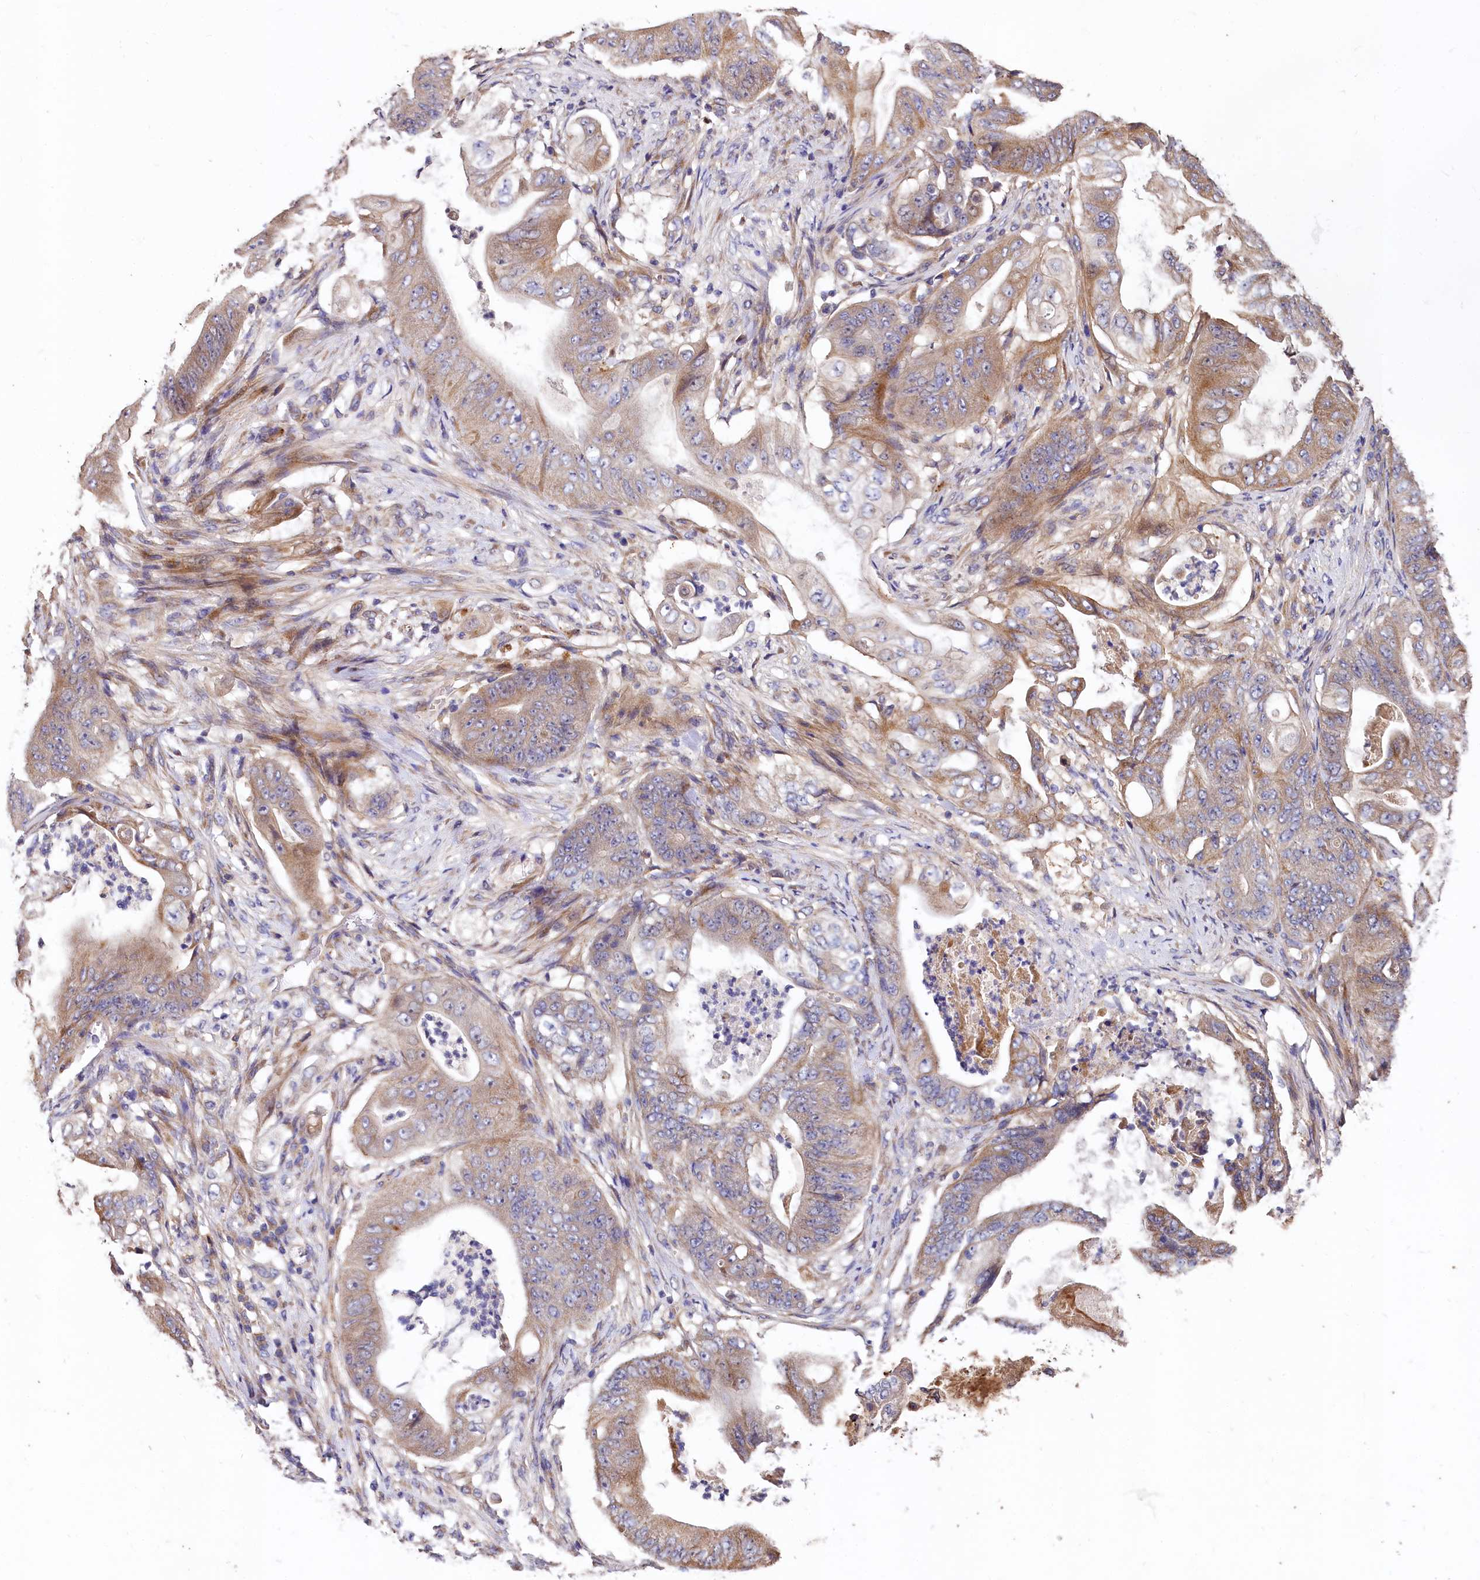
{"staining": {"intensity": "moderate", "quantity": ">75%", "location": "cytoplasmic/membranous"}, "tissue": "stomach cancer", "cell_type": "Tumor cells", "image_type": "cancer", "snomed": [{"axis": "morphology", "description": "Adenocarcinoma, NOS"}, {"axis": "topography", "description": "Stomach"}], "caption": "High-magnification brightfield microscopy of stomach cancer (adenocarcinoma) stained with DAB (3,3'-diaminobenzidine) (brown) and counterstained with hematoxylin (blue). tumor cells exhibit moderate cytoplasmic/membranous positivity is seen in about>75% of cells.", "gene": "SPRYD3", "patient": {"sex": "female", "age": 73}}